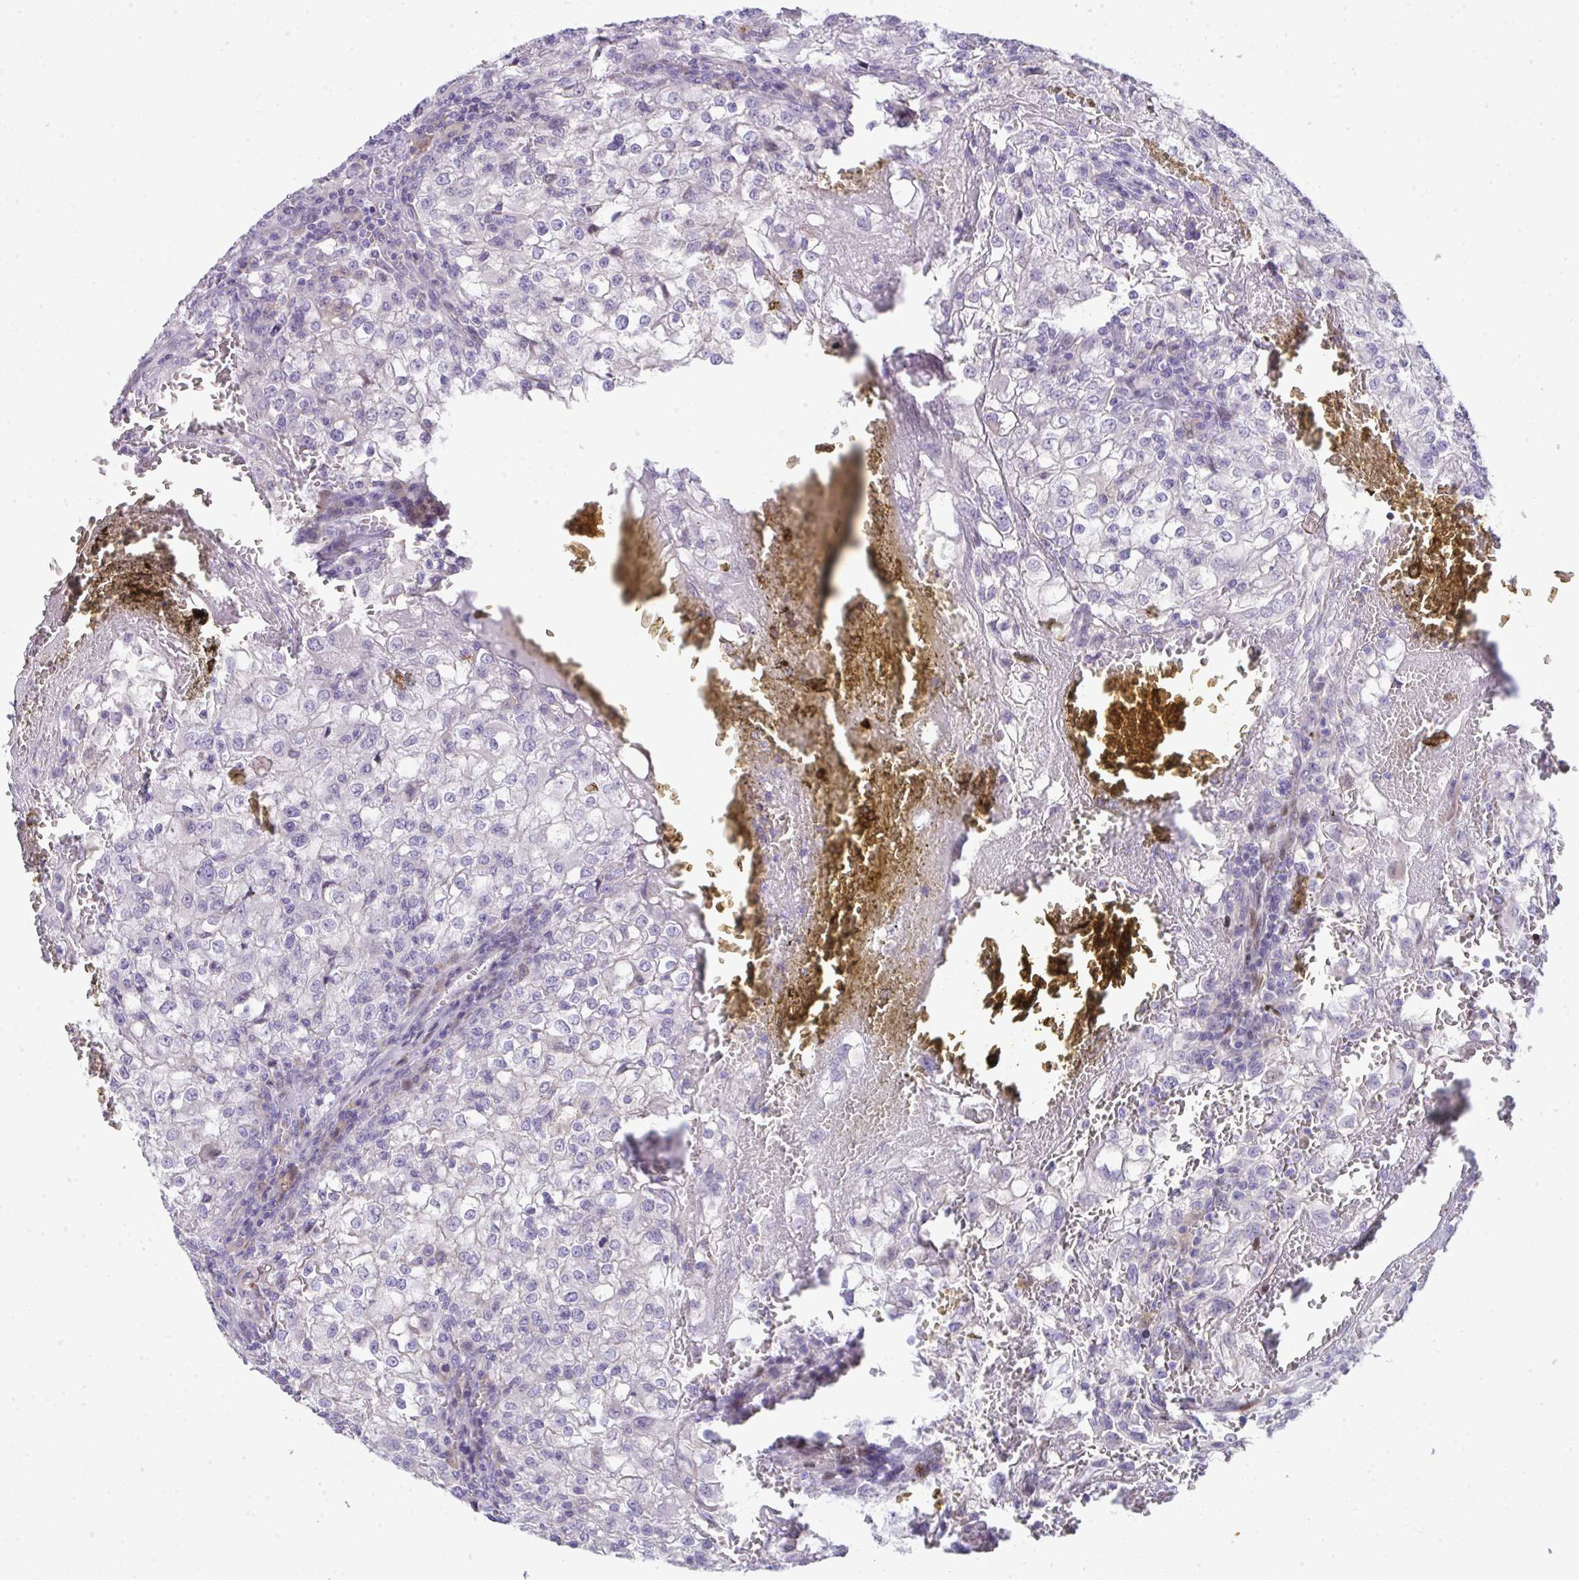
{"staining": {"intensity": "negative", "quantity": "none", "location": "none"}, "tissue": "renal cancer", "cell_type": "Tumor cells", "image_type": "cancer", "snomed": [{"axis": "morphology", "description": "Adenocarcinoma, NOS"}, {"axis": "topography", "description": "Kidney"}], "caption": "A high-resolution micrograph shows immunohistochemistry staining of renal cancer (adenocarcinoma), which displays no significant staining in tumor cells.", "gene": "GALNT16", "patient": {"sex": "female", "age": 74}}